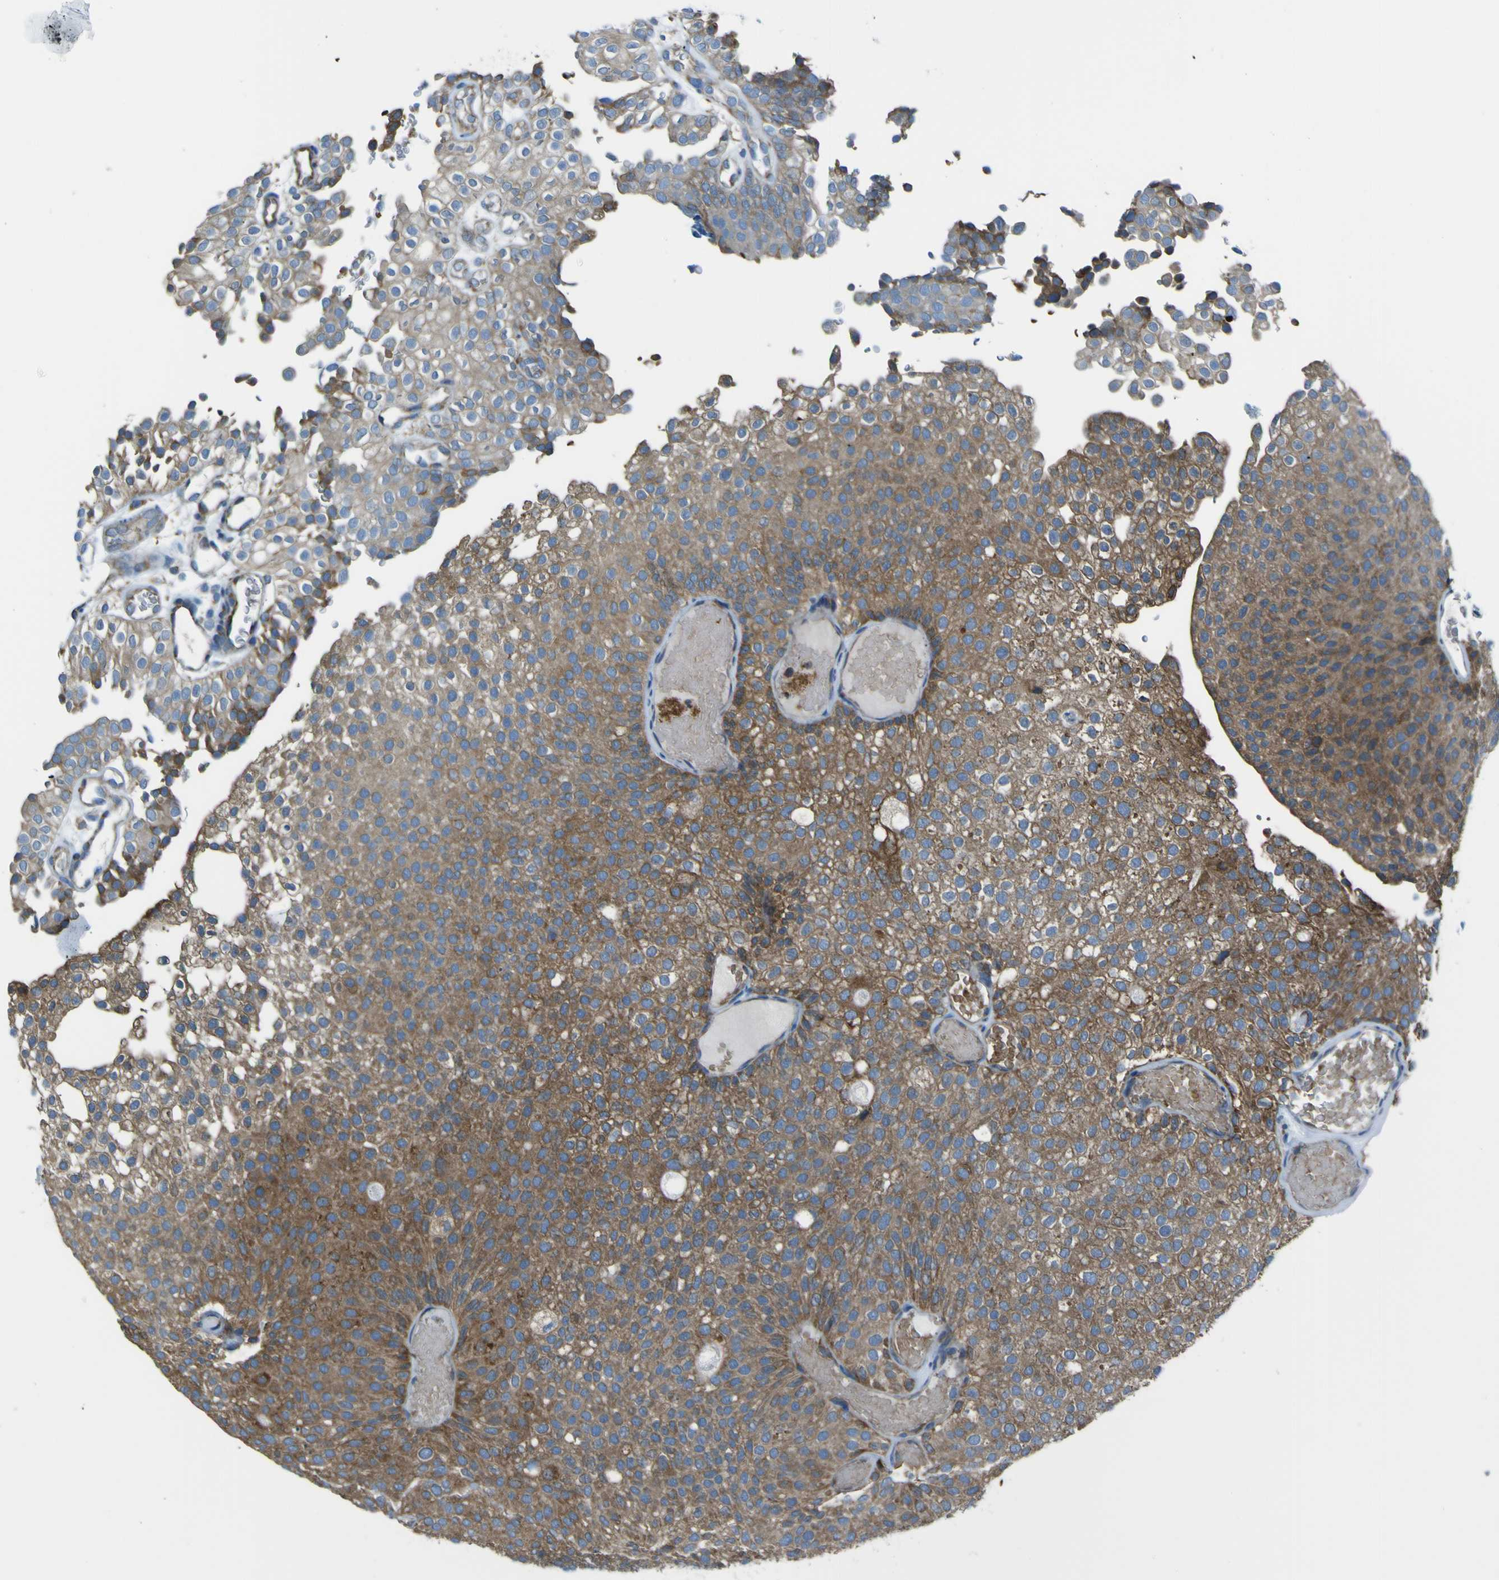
{"staining": {"intensity": "moderate", "quantity": ">75%", "location": "cytoplasmic/membranous"}, "tissue": "urothelial cancer", "cell_type": "Tumor cells", "image_type": "cancer", "snomed": [{"axis": "morphology", "description": "Urothelial carcinoma, Low grade"}, {"axis": "topography", "description": "Urinary bladder"}], "caption": "Tumor cells show medium levels of moderate cytoplasmic/membranous expression in about >75% of cells in urothelial cancer.", "gene": "STIM1", "patient": {"sex": "male", "age": 78}}